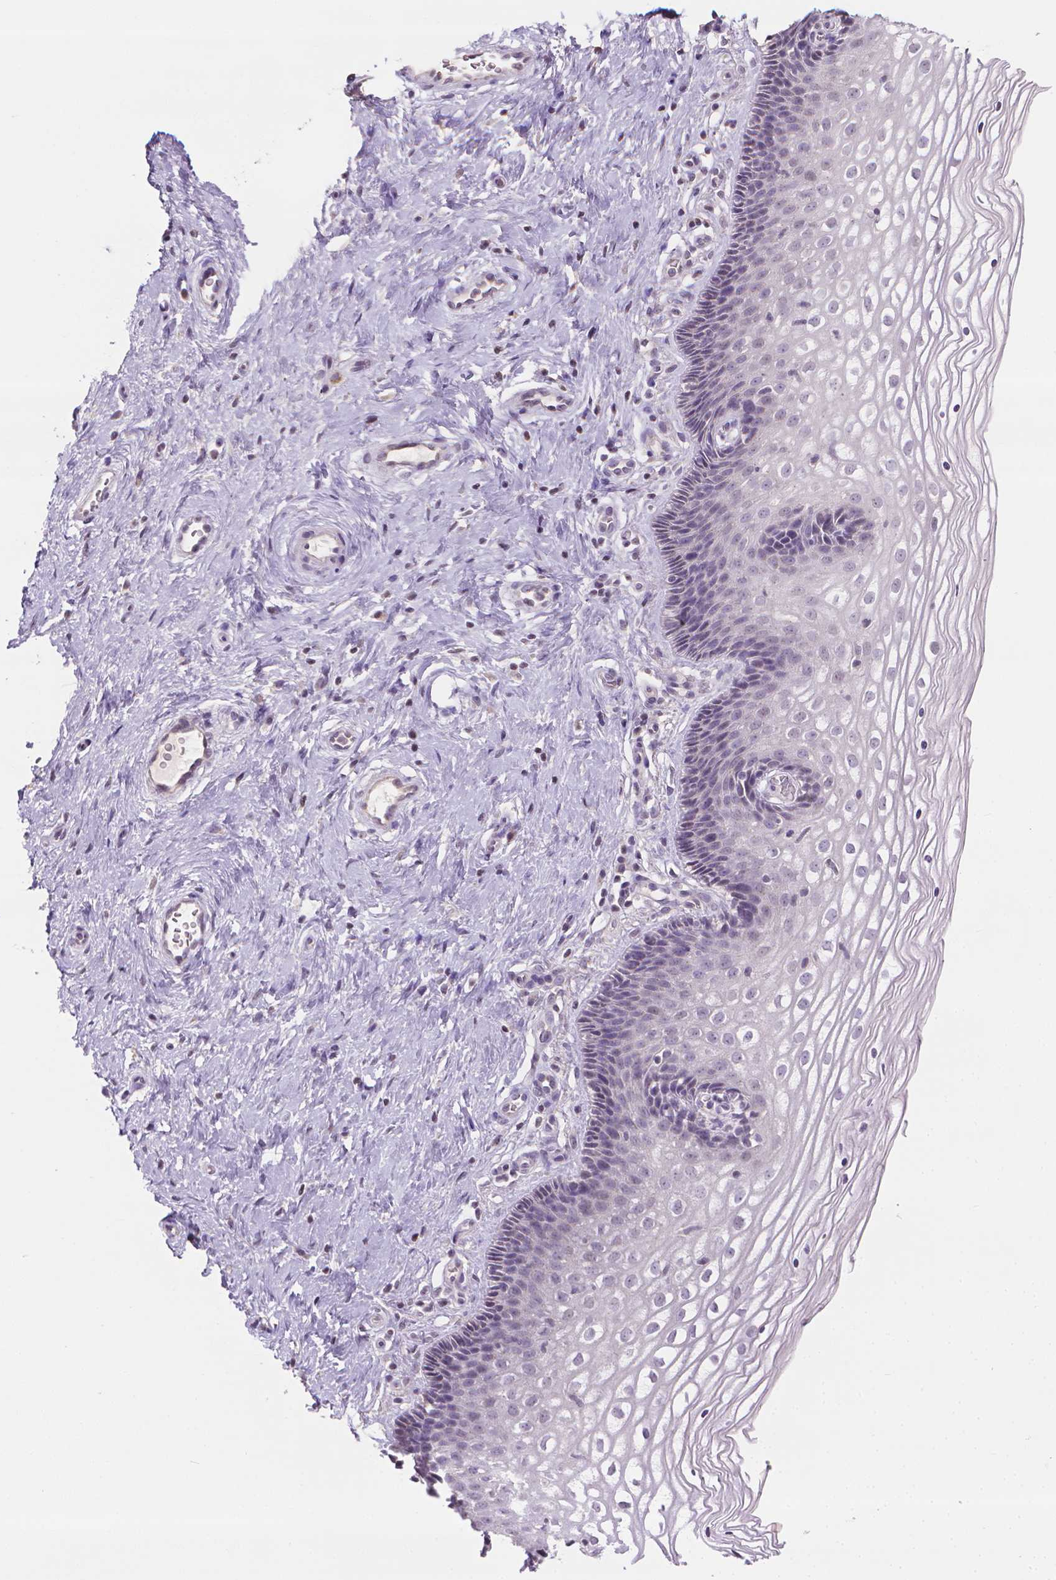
{"staining": {"intensity": "weak", "quantity": "<25%", "location": "cytoplasmic/membranous"}, "tissue": "cervix", "cell_type": "Glandular cells", "image_type": "normal", "snomed": [{"axis": "morphology", "description": "Normal tissue, NOS"}, {"axis": "topography", "description": "Cervix"}], "caption": "Immunohistochemistry (IHC) micrograph of normal human cervix stained for a protein (brown), which demonstrates no positivity in glandular cells. (IHC, brightfield microscopy, high magnification).", "gene": "NCAN", "patient": {"sex": "female", "age": 34}}